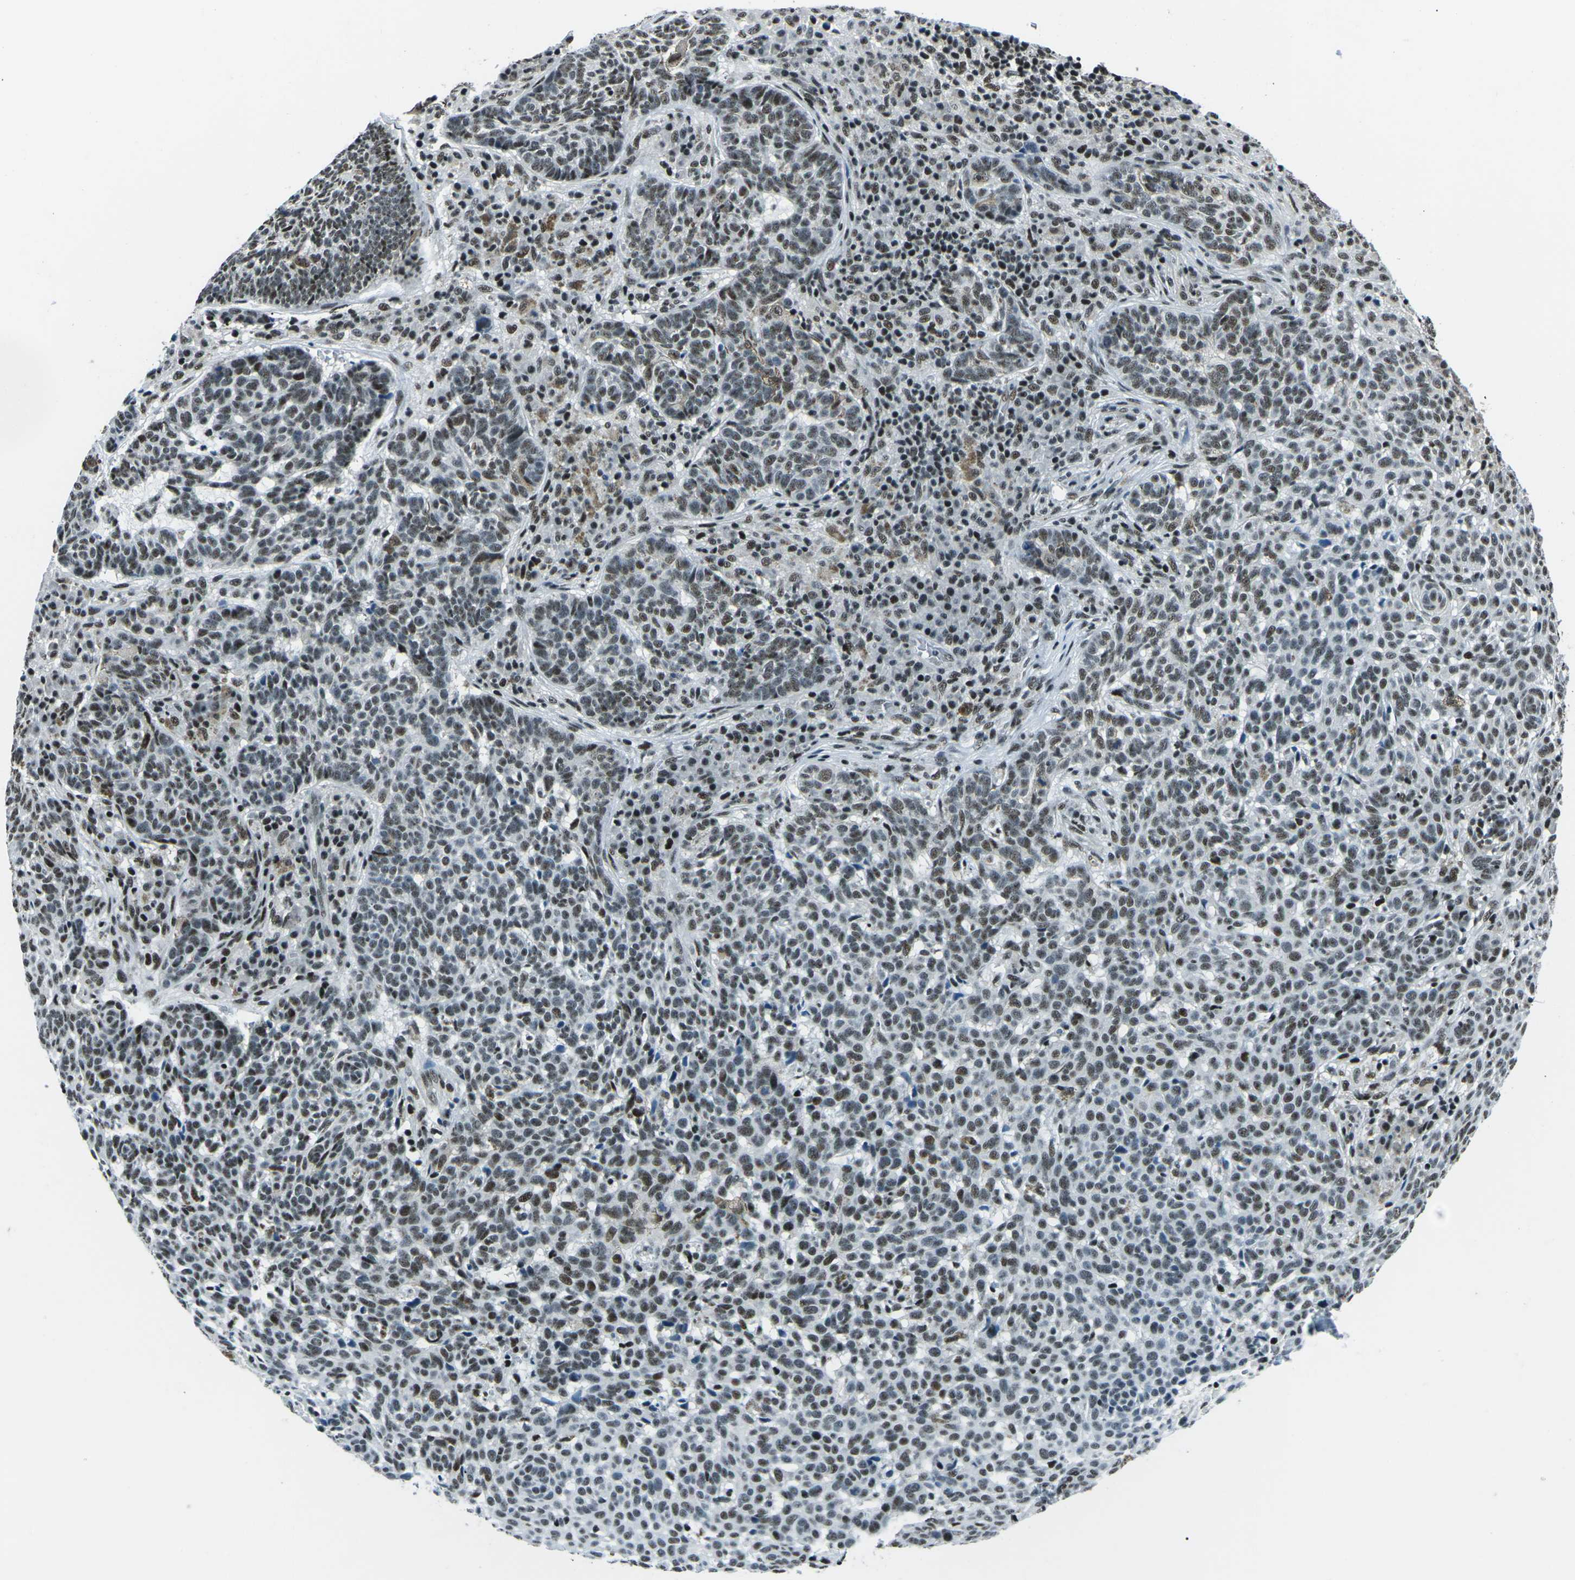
{"staining": {"intensity": "moderate", "quantity": "25%-75%", "location": "nuclear"}, "tissue": "skin cancer", "cell_type": "Tumor cells", "image_type": "cancer", "snomed": [{"axis": "morphology", "description": "Basal cell carcinoma"}, {"axis": "topography", "description": "Skin"}], "caption": "Immunohistochemistry (IHC) of skin cancer demonstrates medium levels of moderate nuclear positivity in about 25%-75% of tumor cells.", "gene": "RBL2", "patient": {"sex": "male", "age": 85}}